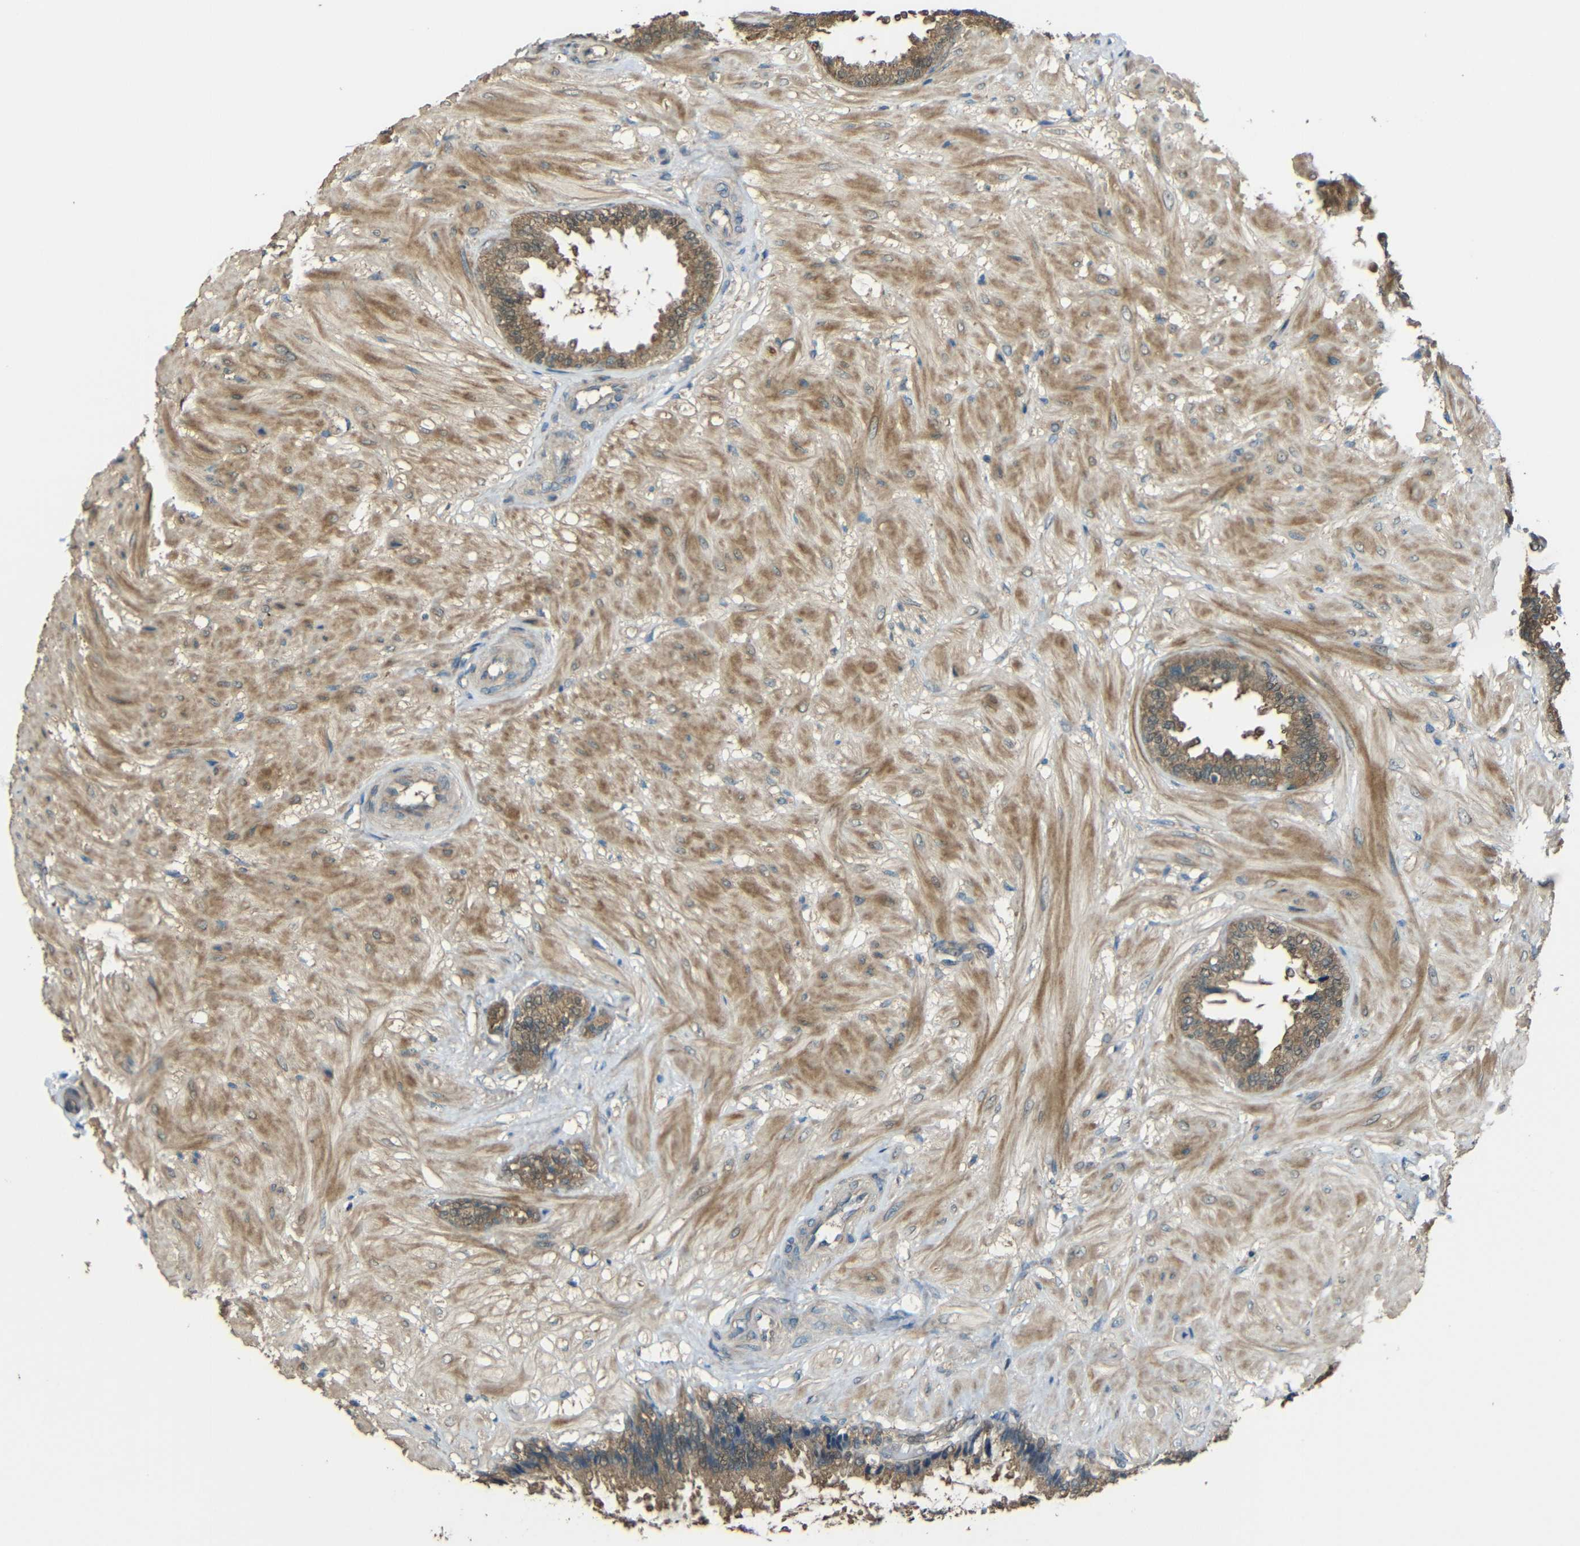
{"staining": {"intensity": "moderate", "quantity": ">75%", "location": "cytoplasmic/membranous"}, "tissue": "seminal vesicle", "cell_type": "Glandular cells", "image_type": "normal", "snomed": [{"axis": "morphology", "description": "Normal tissue, NOS"}, {"axis": "topography", "description": "Seminal veicle"}], "caption": "Seminal vesicle stained for a protein (brown) demonstrates moderate cytoplasmic/membranous positive positivity in approximately >75% of glandular cells.", "gene": "ACACA", "patient": {"sex": "male", "age": 46}}